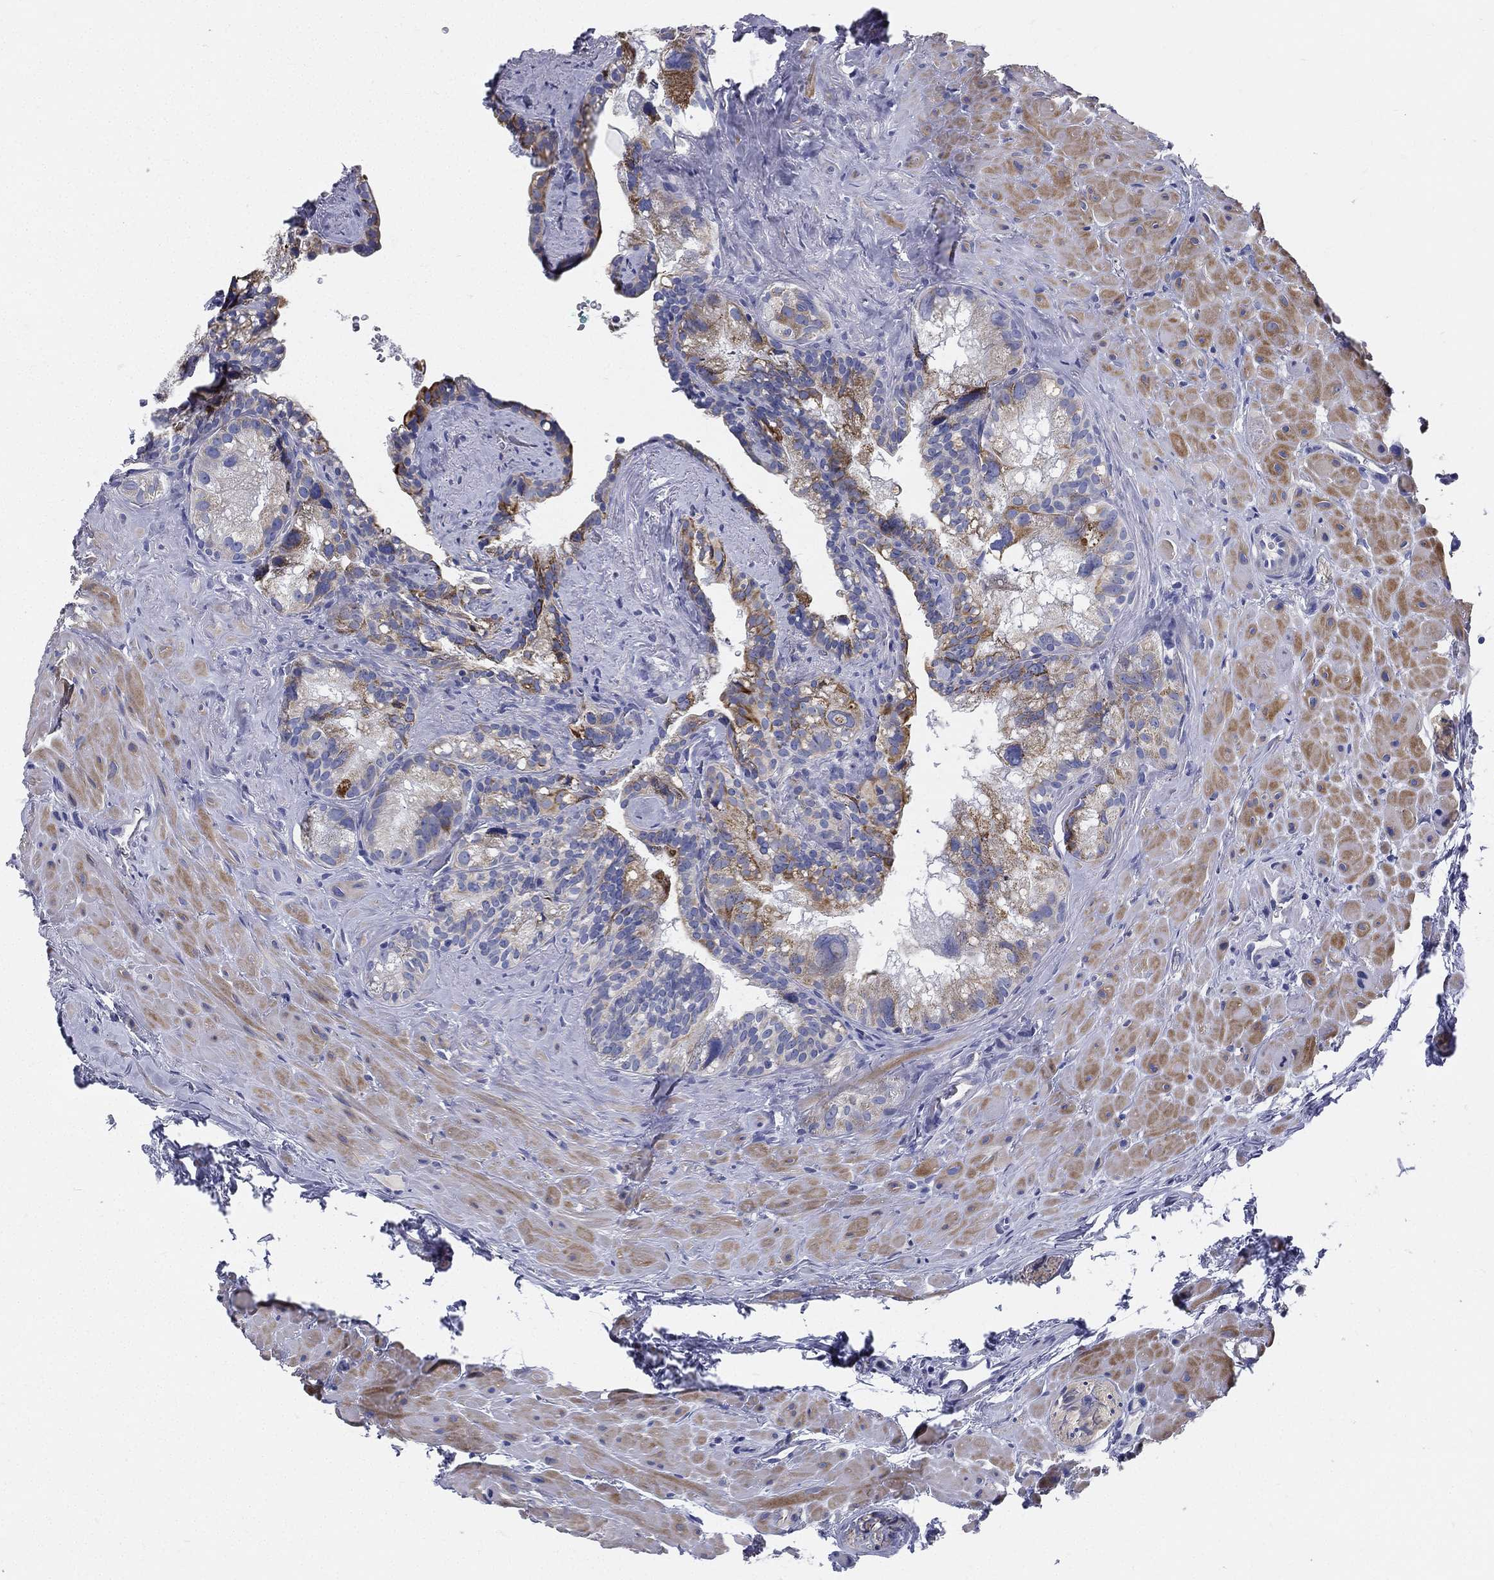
{"staining": {"intensity": "strong", "quantity": "<25%", "location": "cytoplasmic/membranous"}, "tissue": "seminal vesicle", "cell_type": "Glandular cells", "image_type": "normal", "snomed": [{"axis": "morphology", "description": "Normal tissue, NOS"}, {"axis": "topography", "description": "Seminal veicle"}], "caption": "Immunohistochemical staining of unremarkable seminal vesicle exhibits <25% levels of strong cytoplasmic/membranous protein expression in approximately <25% of glandular cells.", "gene": "PWWP3A", "patient": {"sex": "male", "age": 72}}